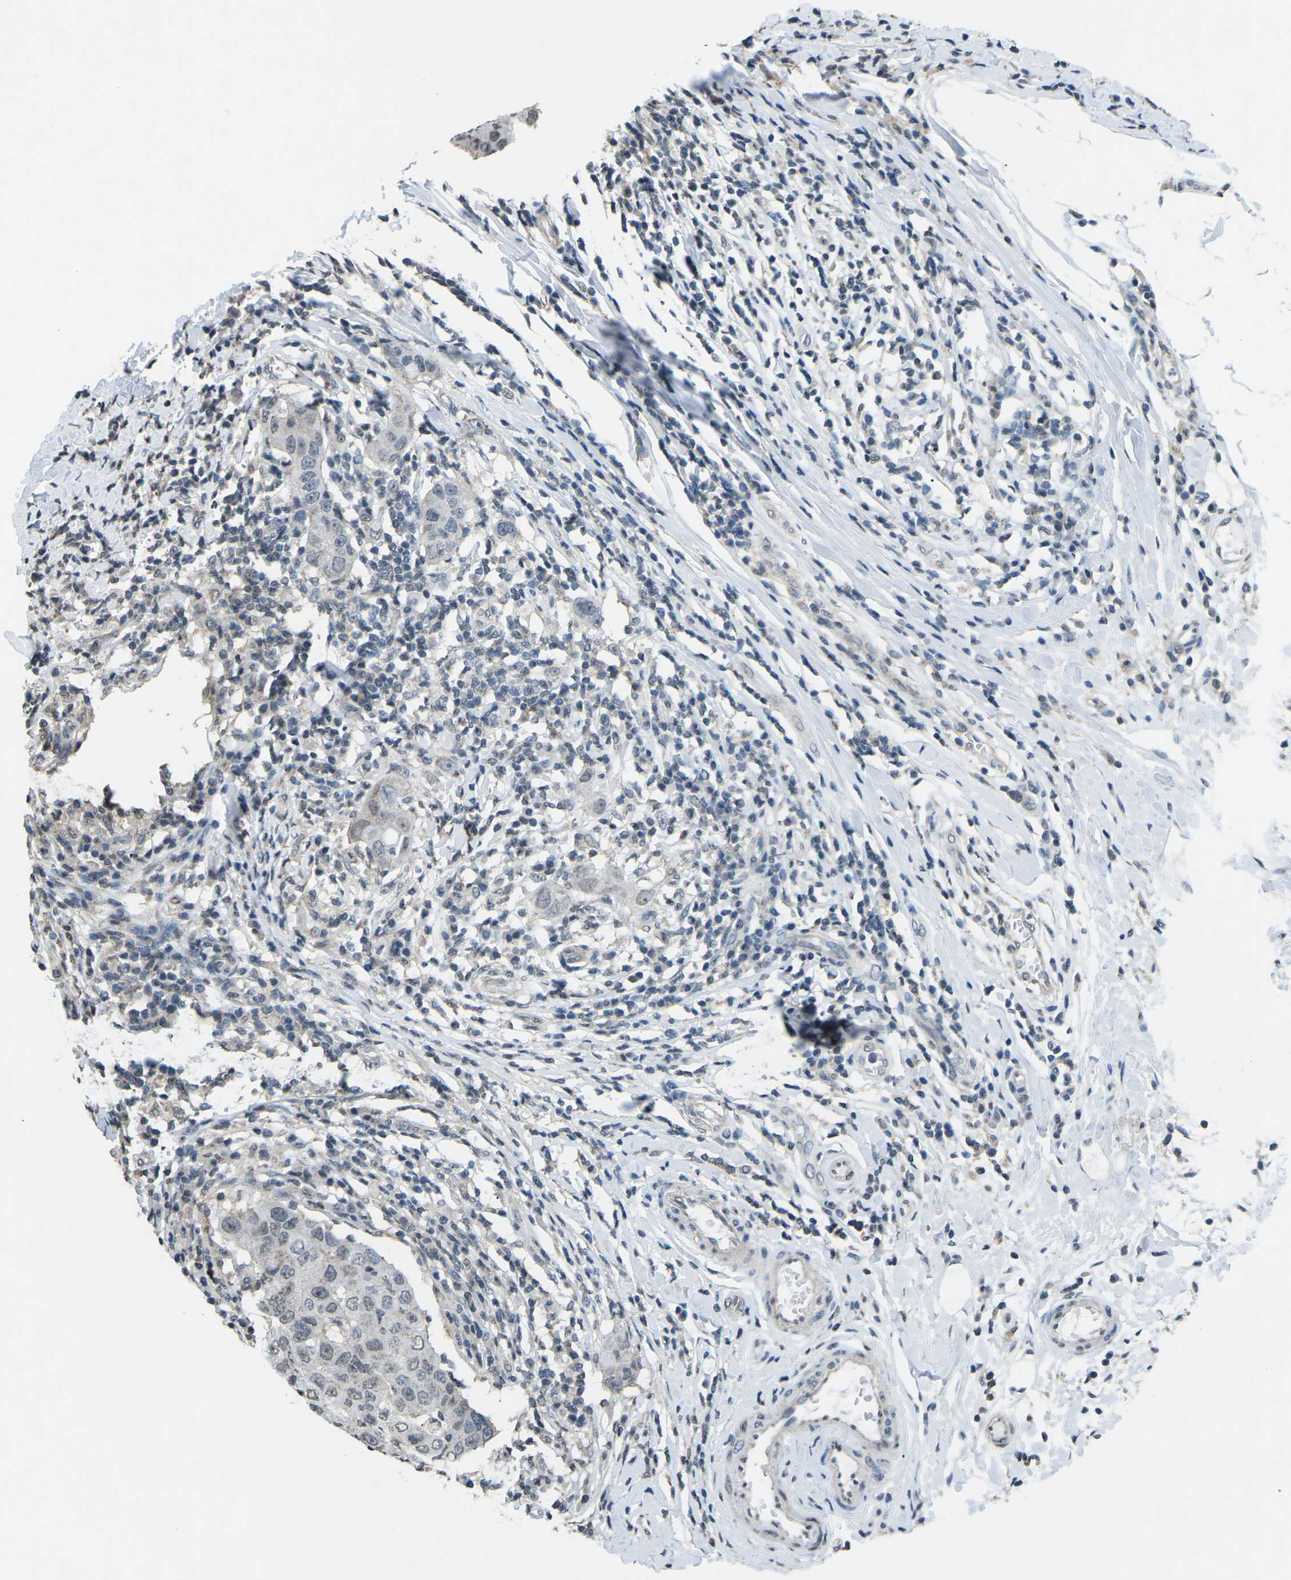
{"staining": {"intensity": "negative", "quantity": "none", "location": "none"}, "tissue": "breast cancer", "cell_type": "Tumor cells", "image_type": "cancer", "snomed": [{"axis": "morphology", "description": "Duct carcinoma"}, {"axis": "topography", "description": "Breast"}], "caption": "The image displays no significant expression in tumor cells of breast infiltrating ductal carcinoma.", "gene": "TFR2", "patient": {"sex": "female", "age": 27}}